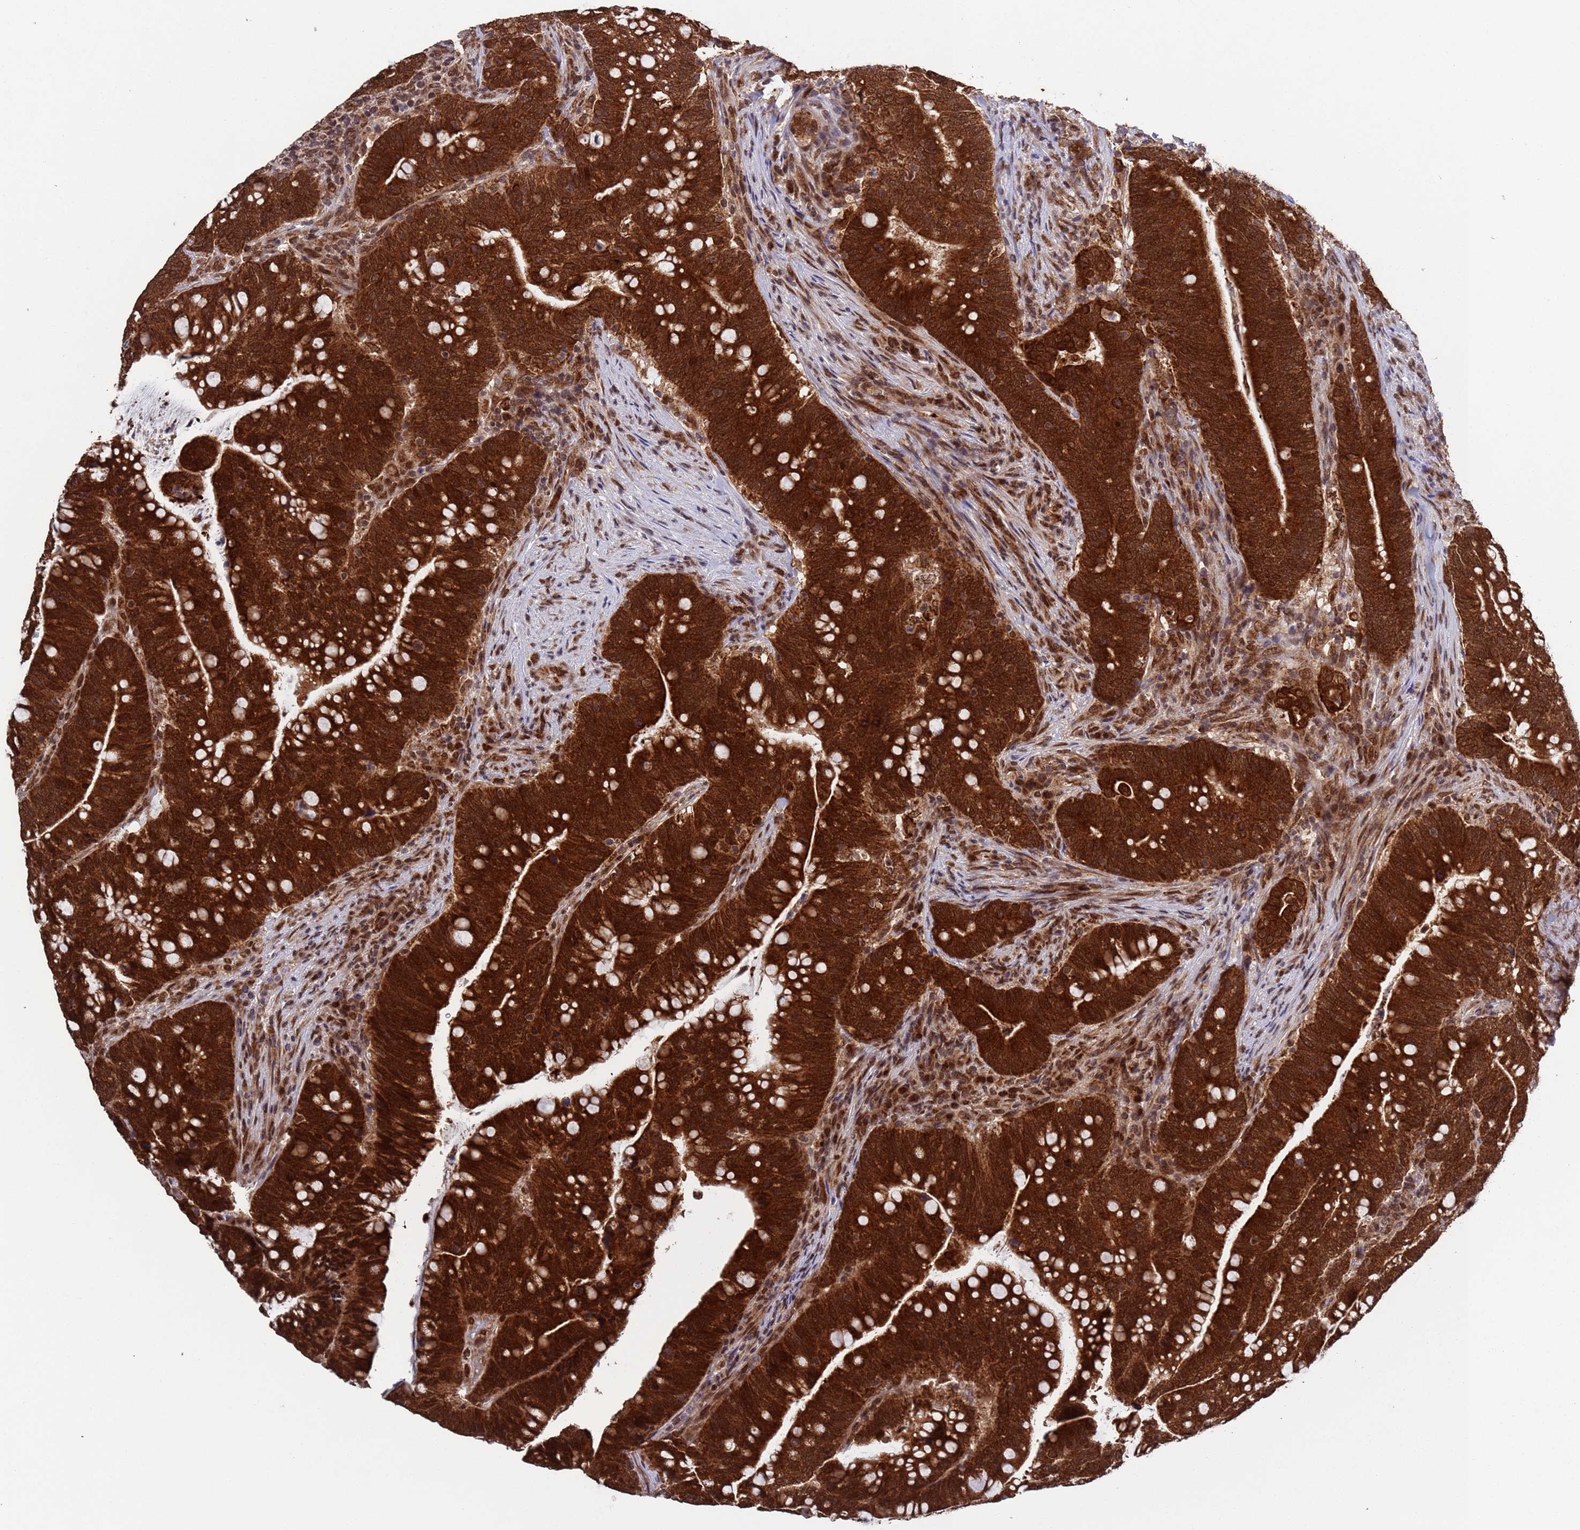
{"staining": {"intensity": "strong", "quantity": ">75%", "location": "cytoplasmic/membranous,nuclear"}, "tissue": "colorectal cancer", "cell_type": "Tumor cells", "image_type": "cancer", "snomed": [{"axis": "morphology", "description": "Normal tissue, NOS"}, {"axis": "morphology", "description": "Adenocarcinoma, NOS"}, {"axis": "topography", "description": "Colon"}], "caption": "Colorectal cancer (adenocarcinoma) stained for a protein (brown) reveals strong cytoplasmic/membranous and nuclear positive positivity in approximately >75% of tumor cells.", "gene": "FUBP3", "patient": {"sex": "female", "age": 66}}